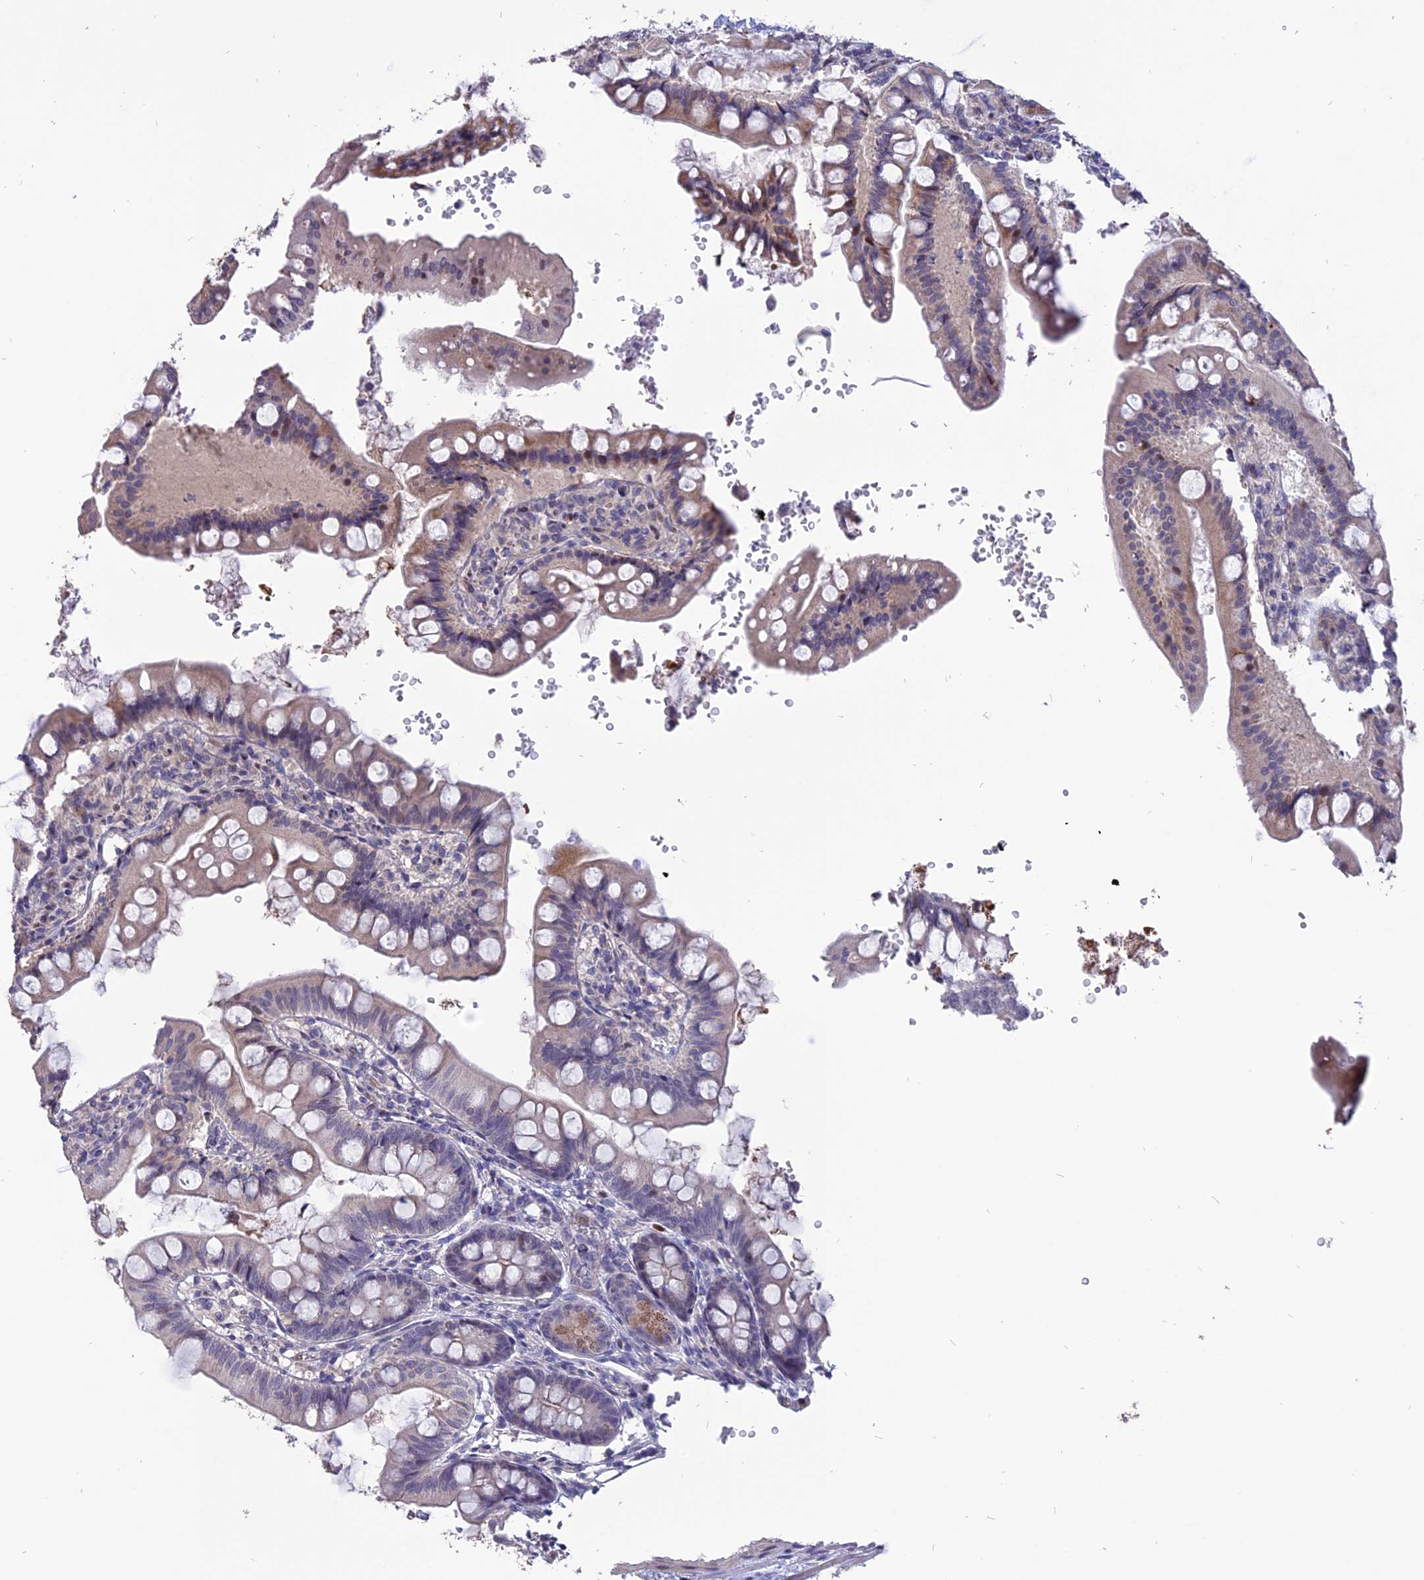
{"staining": {"intensity": "moderate", "quantity": "25%-75%", "location": "cytoplasmic/membranous,nuclear"}, "tissue": "small intestine", "cell_type": "Glandular cells", "image_type": "normal", "snomed": [{"axis": "morphology", "description": "Normal tissue, NOS"}, {"axis": "topography", "description": "Small intestine"}], "caption": "Immunohistochemistry (IHC) micrograph of normal small intestine: small intestine stained using IHC demonstrates medium levels of moderate protein expression localized specifically in the cytoplasmic/membranous,nuclear of glandular cells, appearing as a cytoplasmic/membranous,nuclear brown color.", "gene": "TMEM263", "patient": {"sex": "male", "age": 7}}